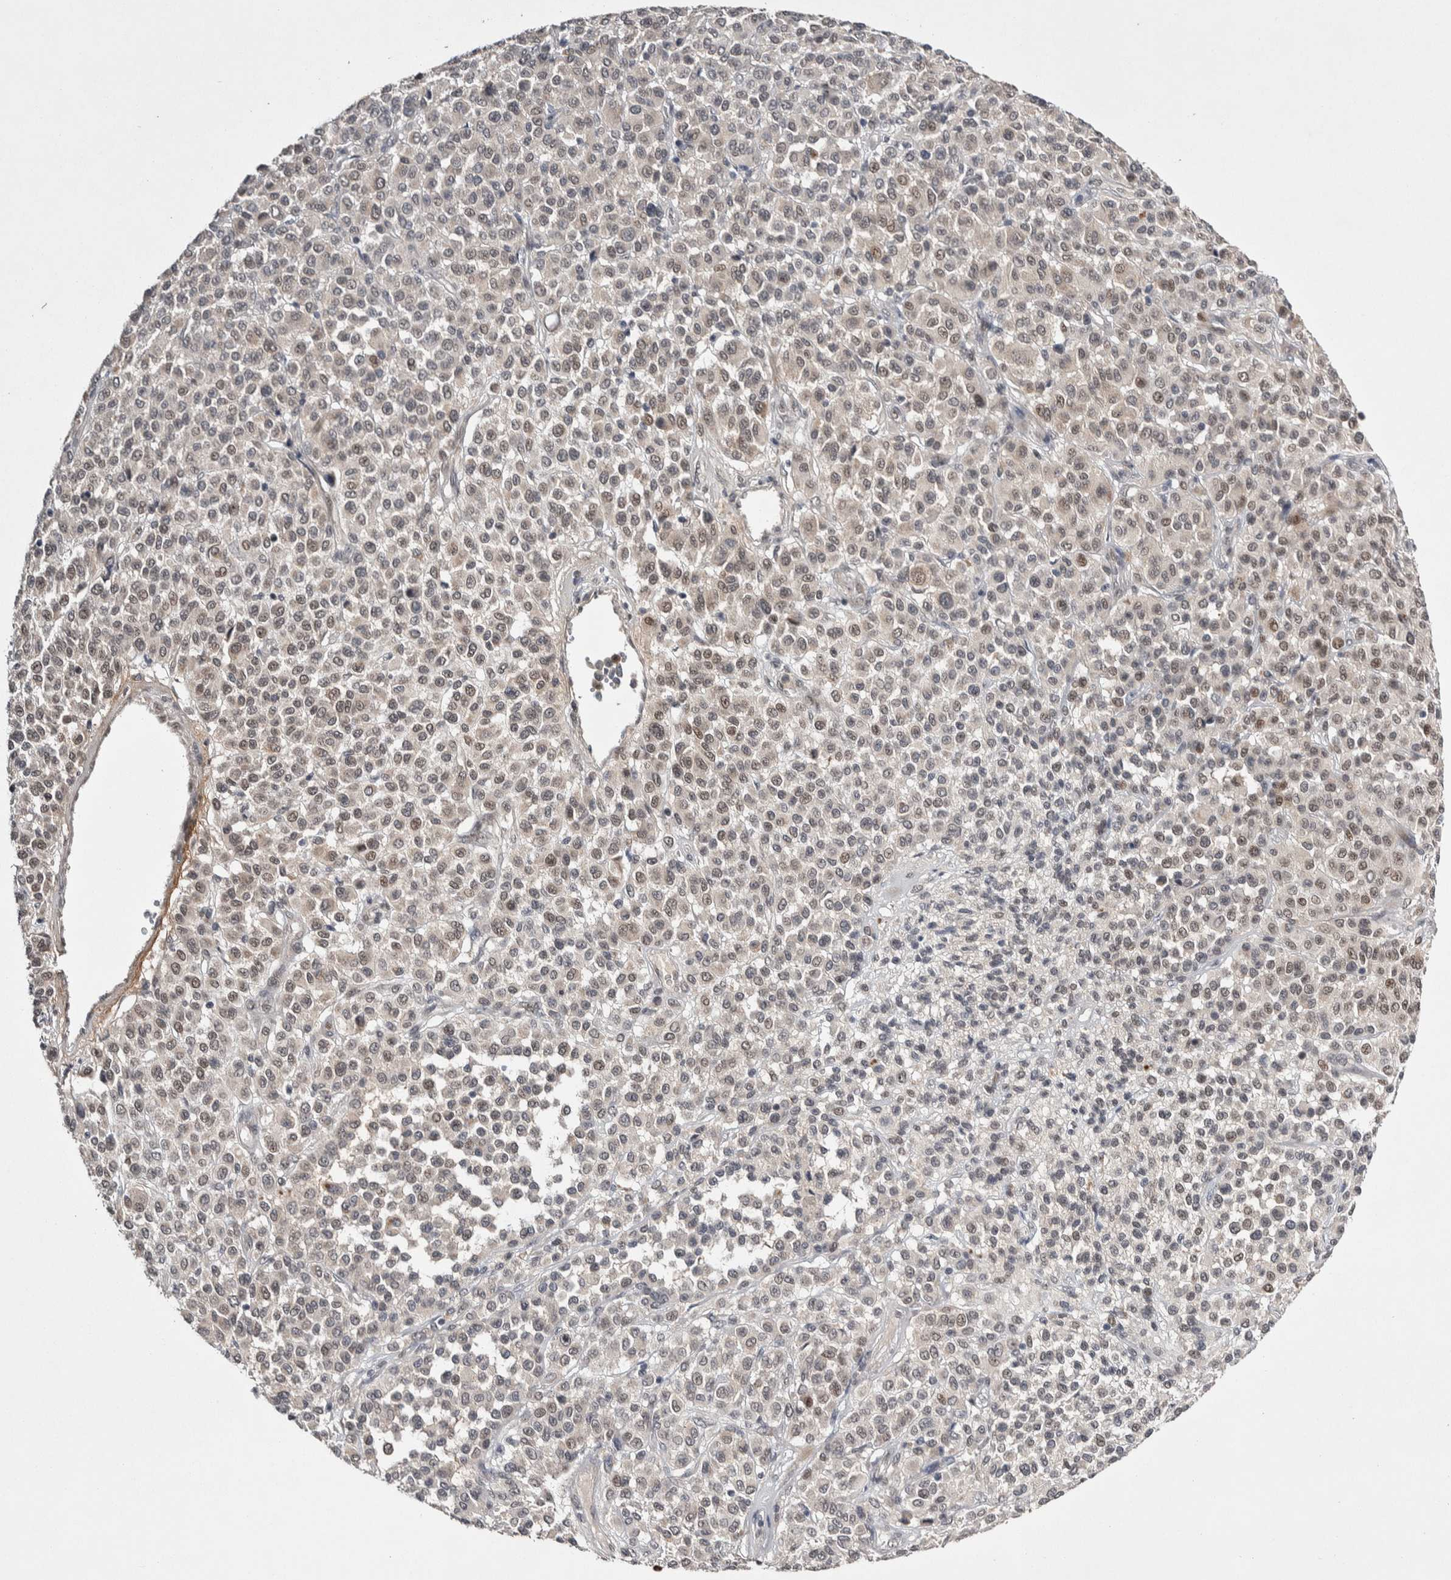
{"staining": {"intensity": "weak", "quantity": ">75%", "location": "nuclear"}, "tissue": "melanoma", "cell_type": "Tumor cells", "image_type": "cancer", "snomed": [{"axis": "morphology", "description": "Malignant melanoma, Metastatic site"}, {"axis": "topography", "description": "Pancreas"}], "caption": "Malignant melanoma (metastatic site) was stained to show a protein in brown. There is low levels of weak nuclear staining in about >75% of tumor cells.", "gene": "ASPN", "patient": {"sex": "female", "age": 30}}